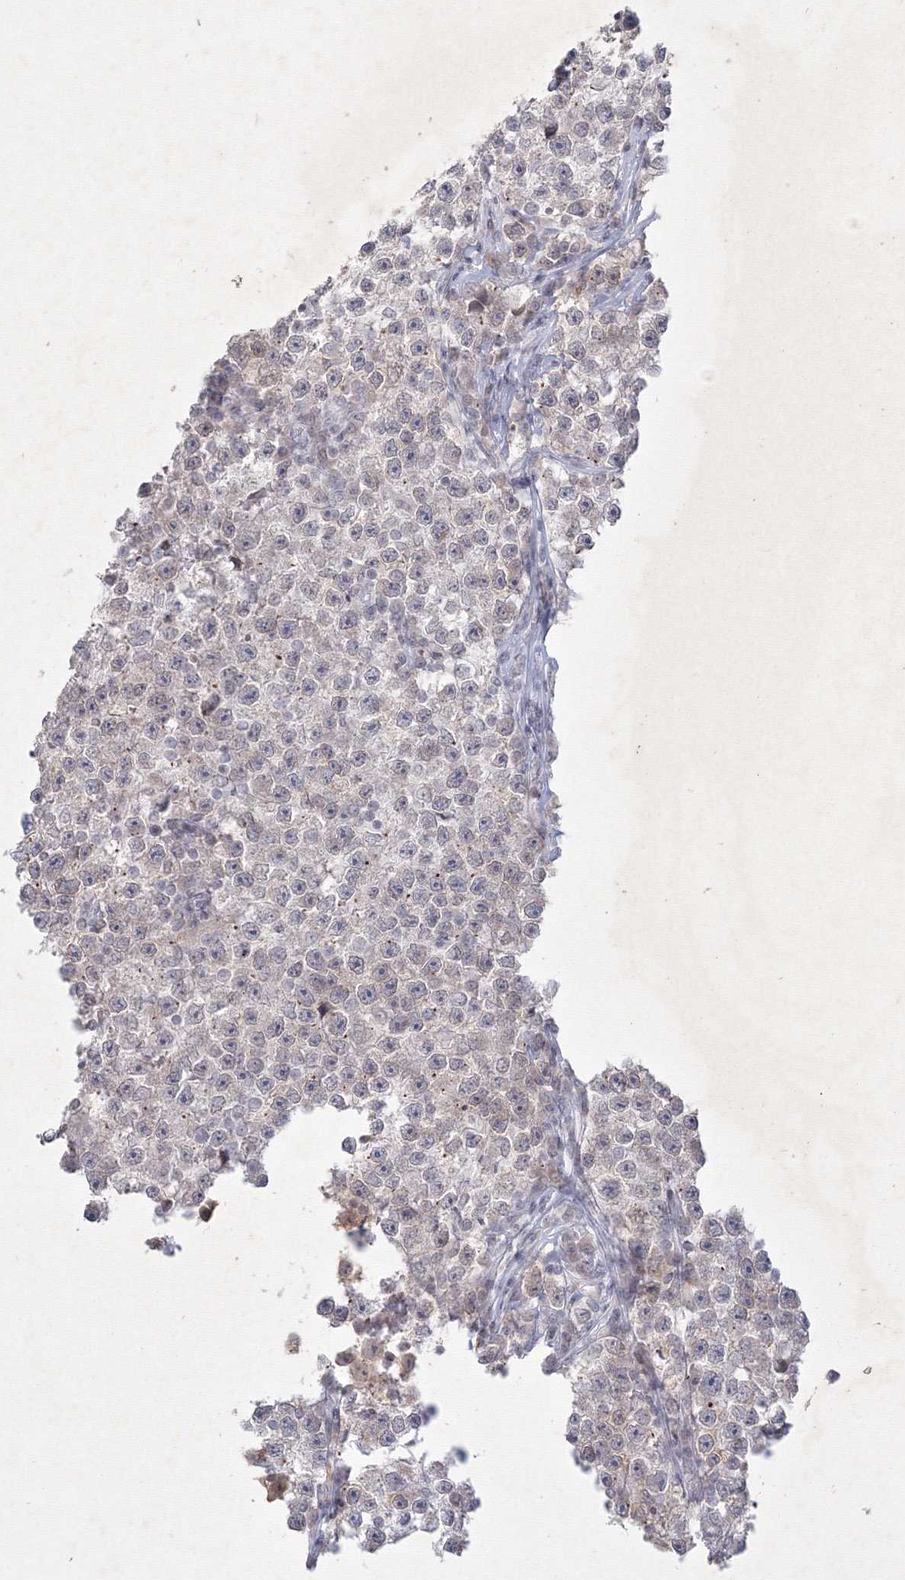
{"staining": {"intensity": "weak", "quantity": "<25%", "location": "nuclear"}, "tissue": "testis cancer", "cell_type": "Tumor cells", "image_type": "cancer", "snomed": [{"axis": "morphology", "description": "Seminoma, NOS"}, {"axis": "topography", "description": "Testis"}], "caption": "Tumor cells show no significant expression in testis cancer (seminoma).", "gene": "NXPE3", "patient": {"sex": "male", "age": 22}}